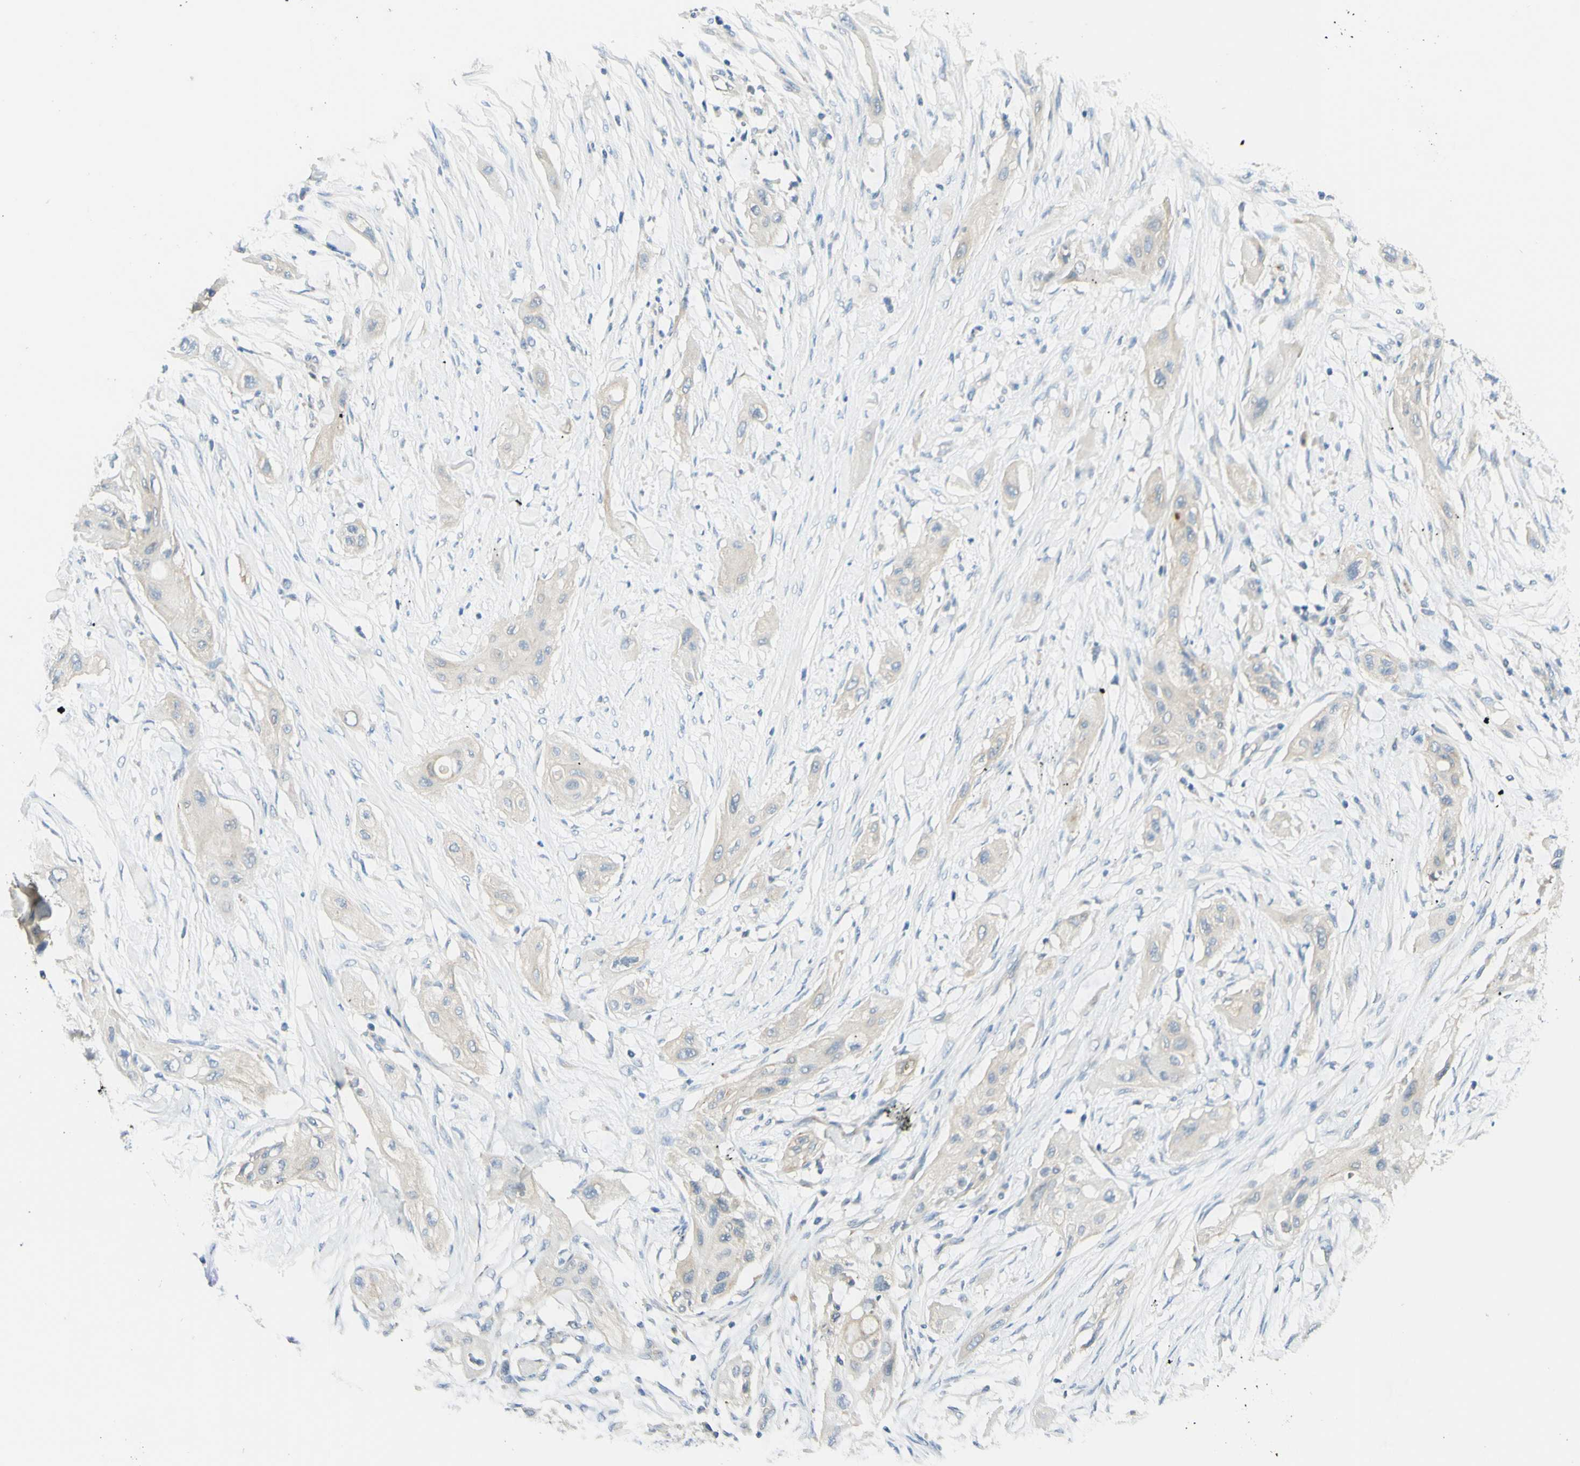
{"staining": {"intensity": "weak", "quantity": ">75%", "location": "cytoplasmic/membranous"}, "tissue": "lung cancer", "cell_type": "Tumor cells", "image_type": "cancer", "snomed": [{"axis": "morphology", "description": "Squamous cell carcinoma, NOS"}, {"axis": "topography", "description": "Lung"}], "caption": "This photomicrograph exhibits IHC staining of human lung squamous cell carcinoma, with low weak cytoplasmic/membranous staining in about >75% of tumor cells.", "gene": "ARMC10", "patient": {"sex": "female", "age": 47}}